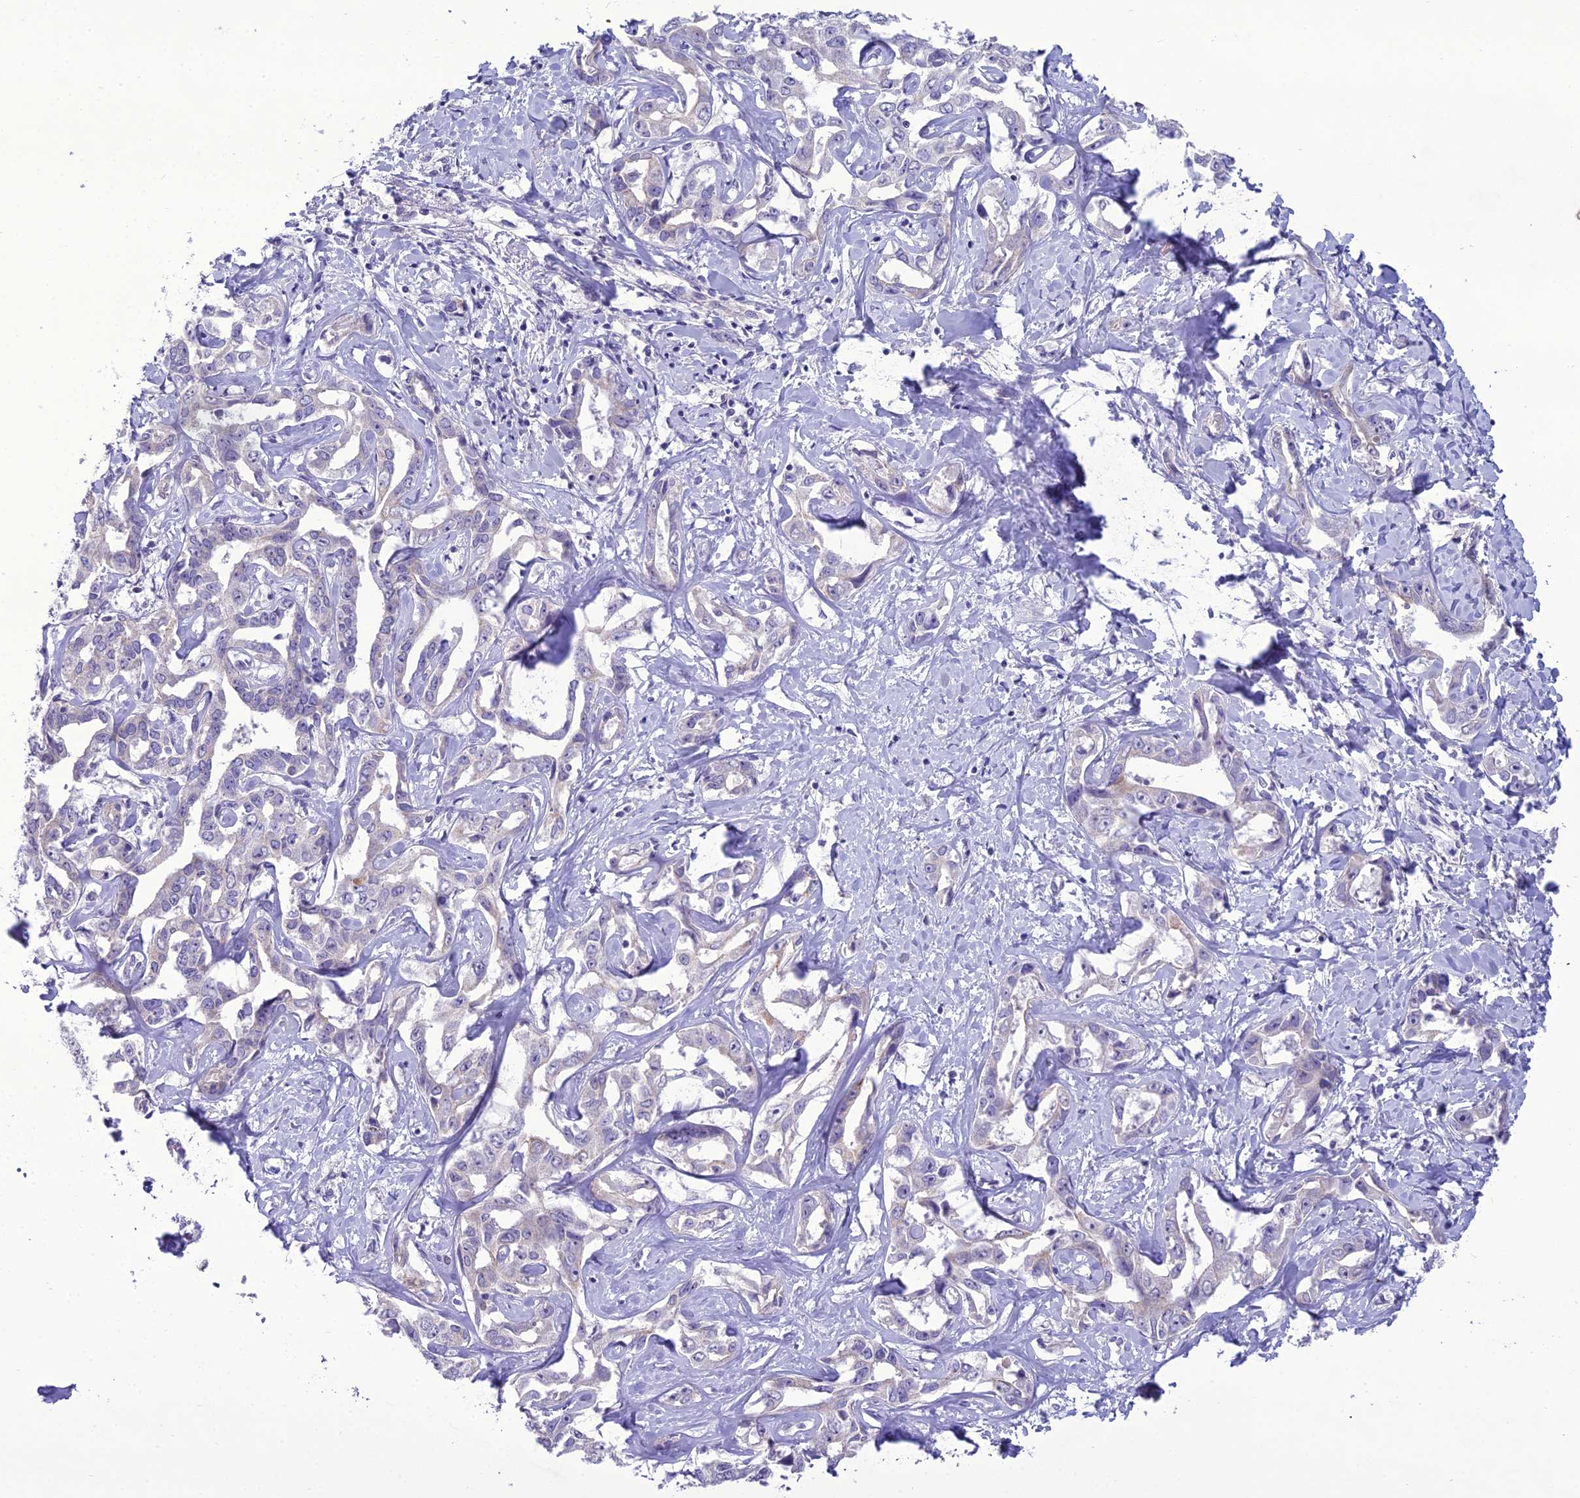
{"staining": {"intensity": "negative", "quantity": "none", "location": "none"}, "tissue": "liver cancer", "cell_type": "Tumor cells", "image_type": "cancer", "snomed": [{"axis": "morphology", "description": "Cholangiocarcinoma"}, {"axis": "topography", "description": "Liver"}], "caption": "This photomicrograph is of cholangiocarcinoma (liver) stained with immunohistochemistry to label a protein in brown with the nuclei are counter-stained blue. There is no expression in tumor cells.", "gene": "SCRT1", "patient": {"sex": "male", "age": 59}}